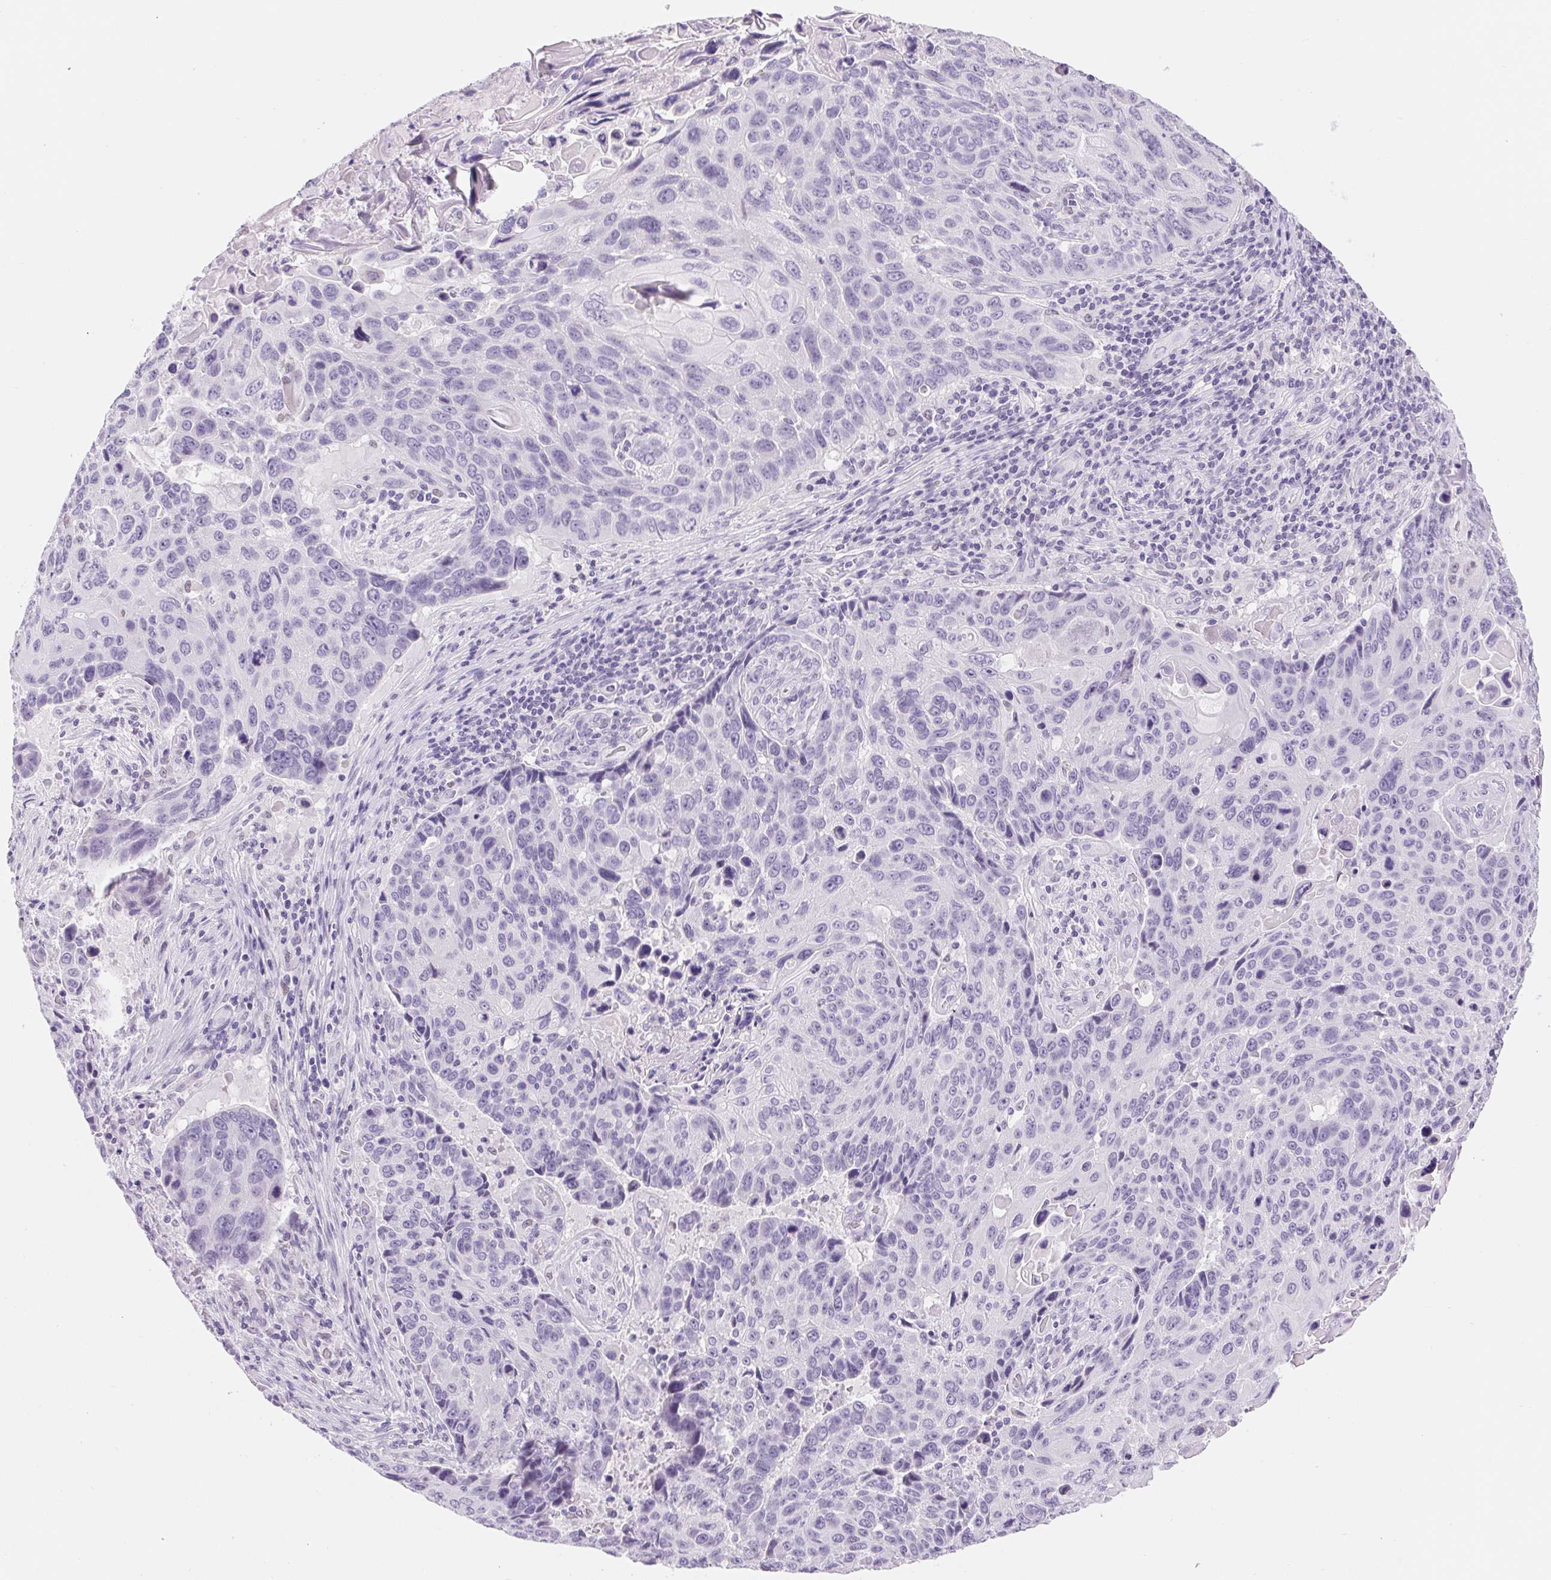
{"staining": {"intensity": "negative", "quantity": "none", "location": "none"}, "tissue": "lung cancer", "cell_type": "Tumor cells", "image_type": "cancer", "snomed": [{"axis": "morphology", "description": "Squamous cell carcinoma, NOS"}, {"axis": "topography", "description": "Lung"}], "caption": "Squamous cell carcinoma (lung) was stained to show a protein in brown. There is no significant staining in tumor cells.", "gene": "ASGR2", "patient": {"sex": "male", "age": 68}}